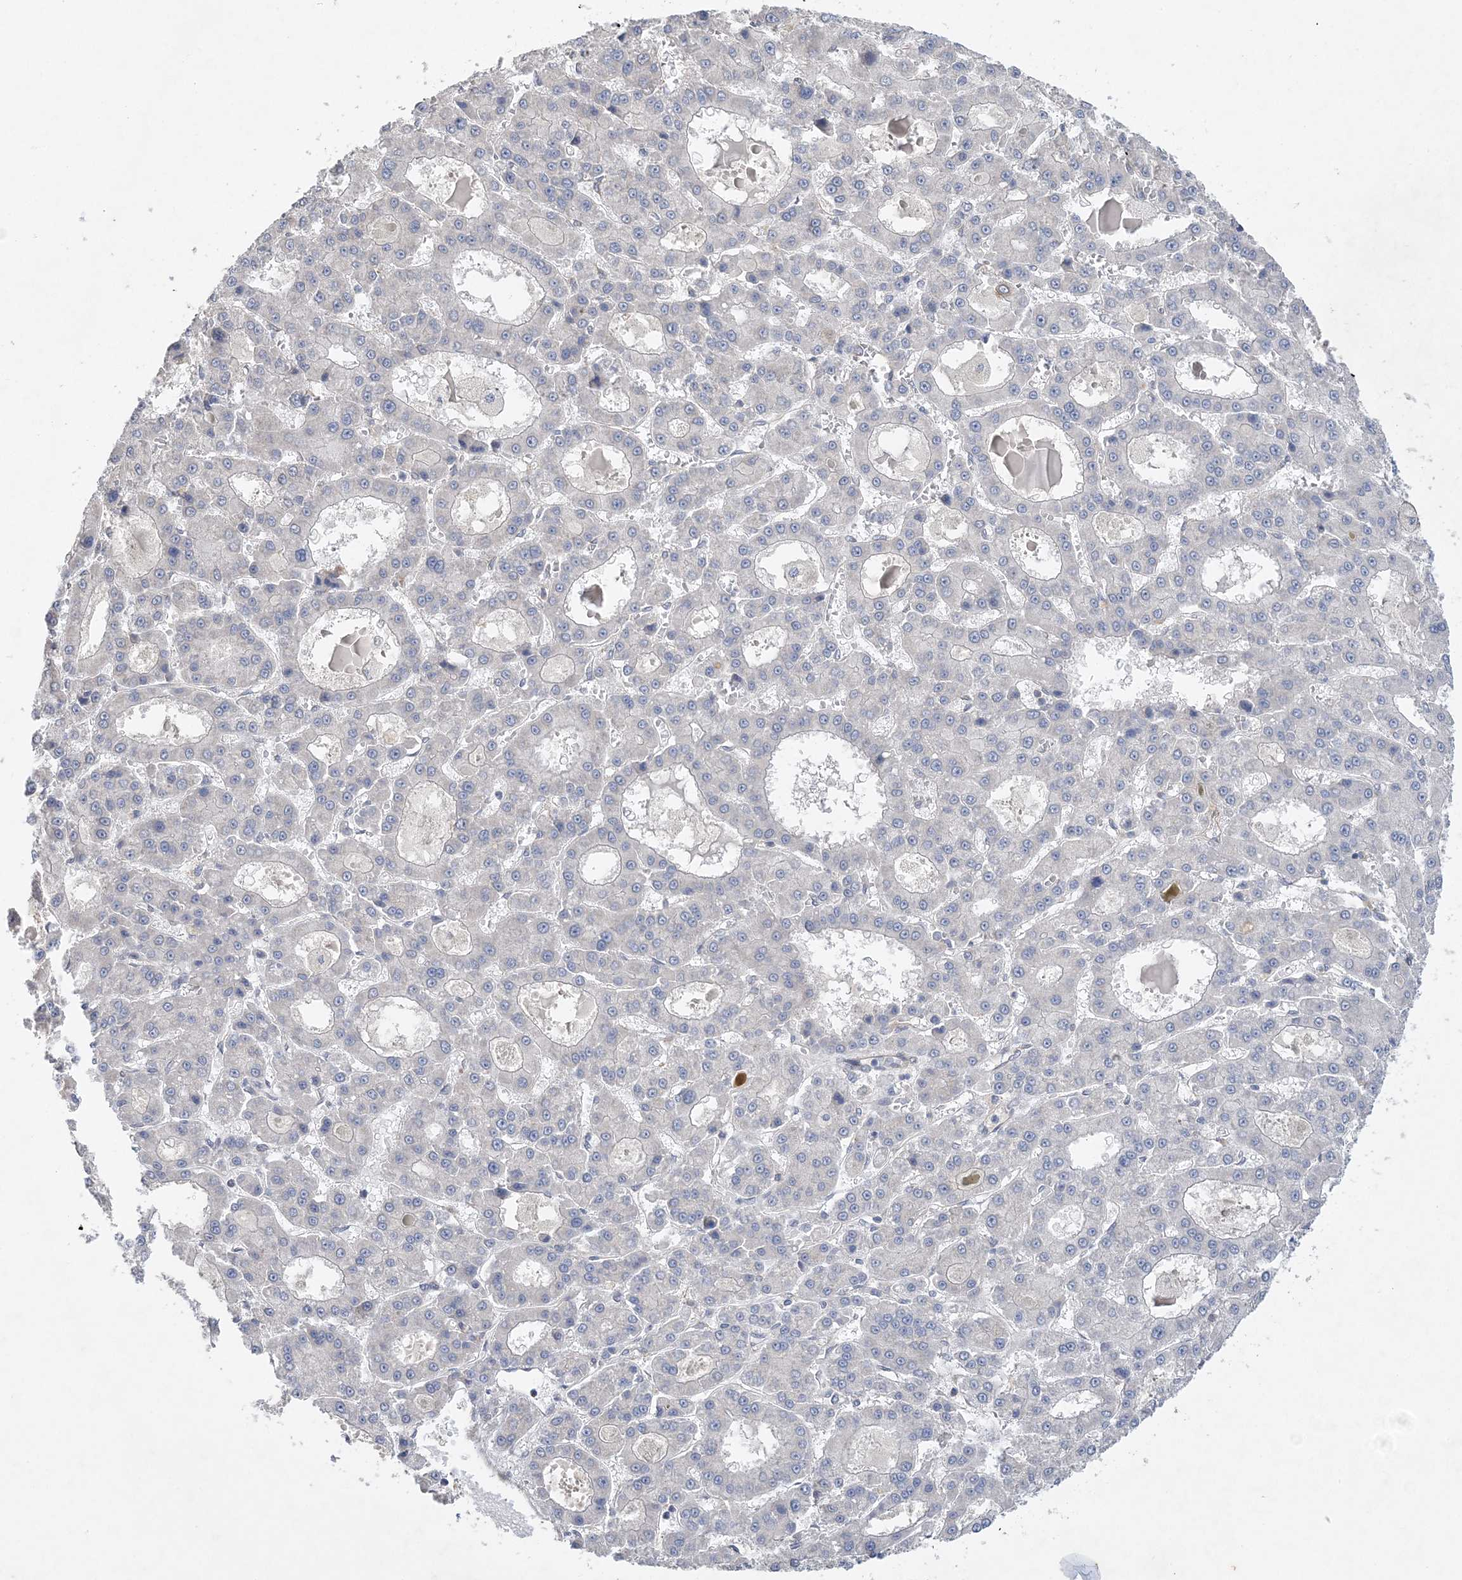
{"staining": {"intensity": "negative", "quantity": "none", "location": "none"}, "tissue": "liver cancer", "cell_type": "Tumor cells", "image_type": "cancer", "snomed": [{"axis": "morphology", "description": "Carcinoma, Hepatocellular, NOS"}, {"axis": "topography", "description": "Liver"}], "caption": "The image displays no staining of tumor cells in liver hepatocellular carcinoma.", "gene": "MAP4K5", "patient": {"sex": "male", "age": 70}}